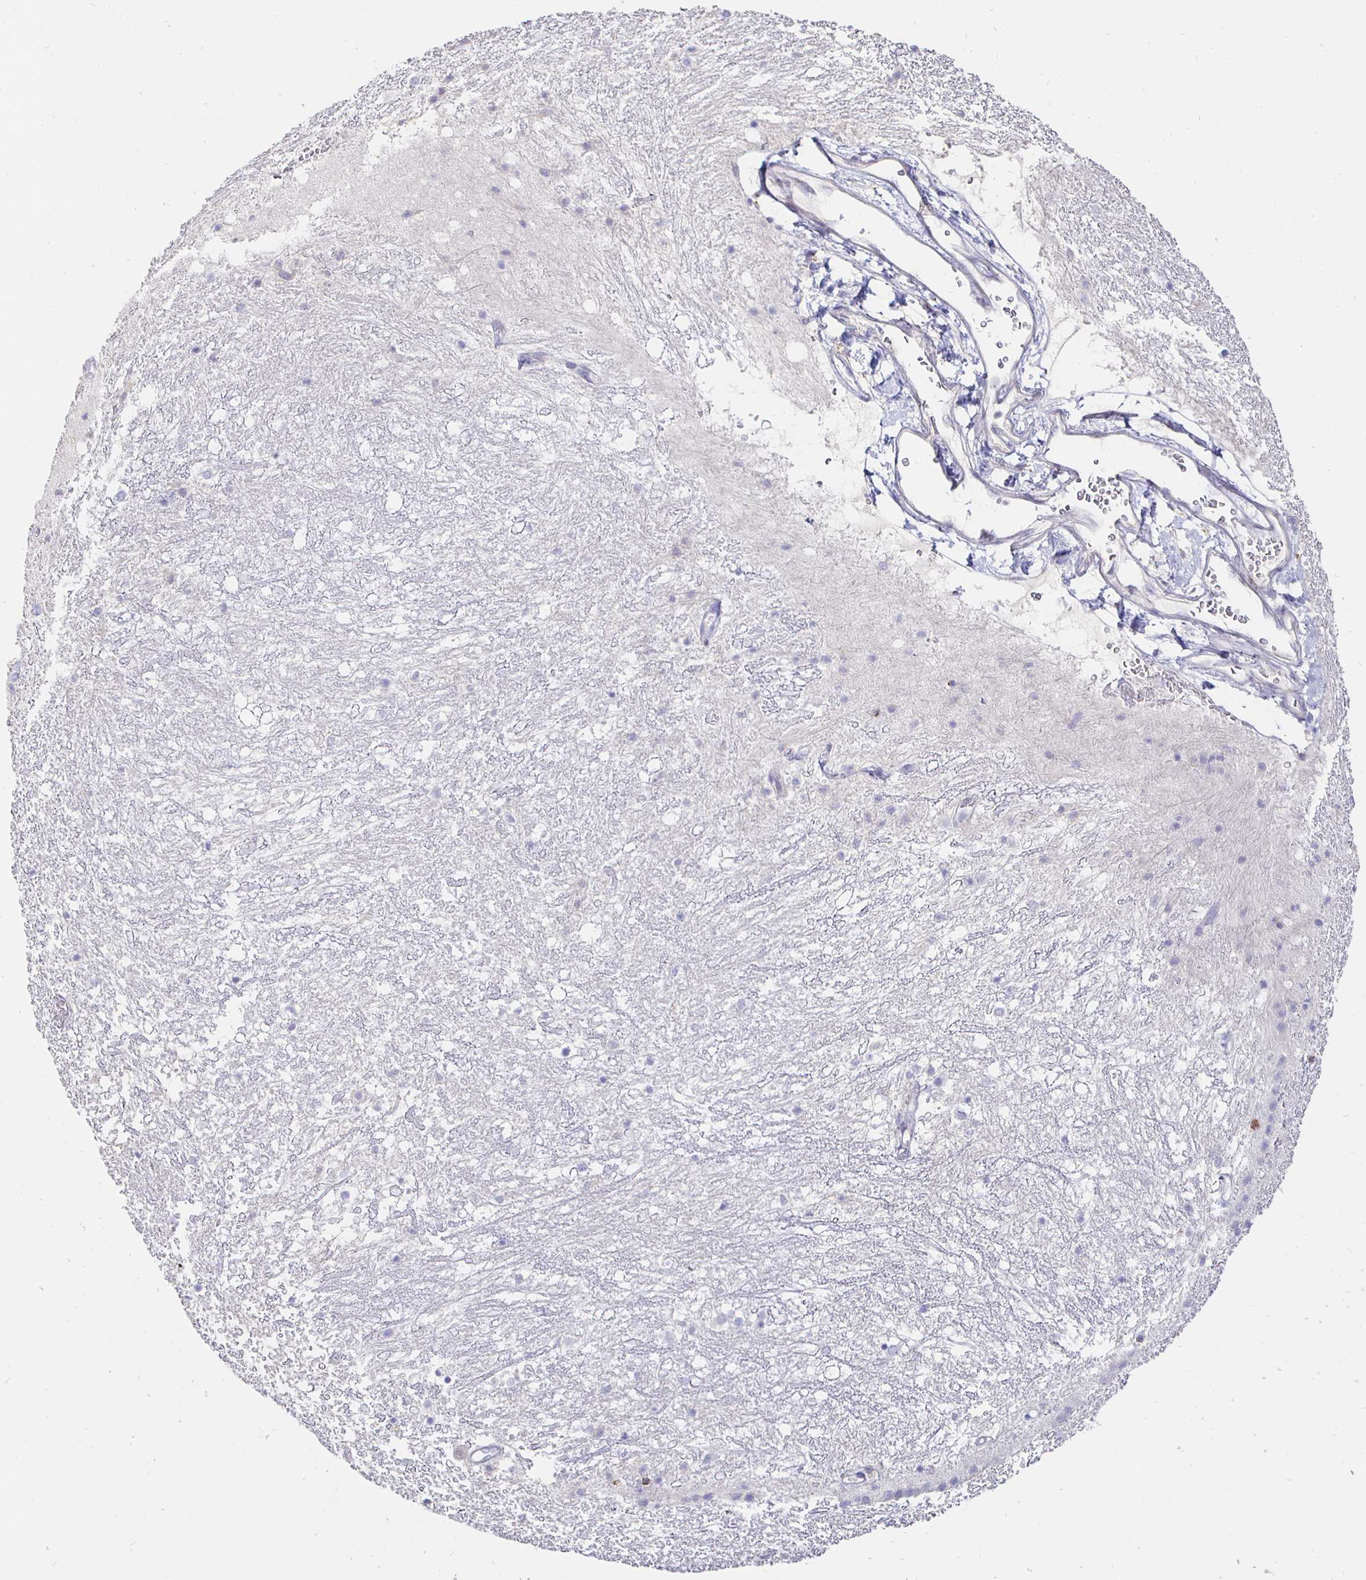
{"staining": {"intensity": "negative", "quantity": "none", "location": "none"}, "tissue": "hippocampus", "cell_type": "Glial cells", "image_type": "normal", "snomed": [{"axis": "morphology", "description": "Normal tissue, NOS"}, {"axis": "topography", "description": "Hippocampus"}], "caption": "Immunohistochemistry micrograph of benign human hippocampus stained for a protein (brown), which shows no staining in glial cells.", "gene": "CXCR3", "patient": {"sex": "female", "age": 52}}